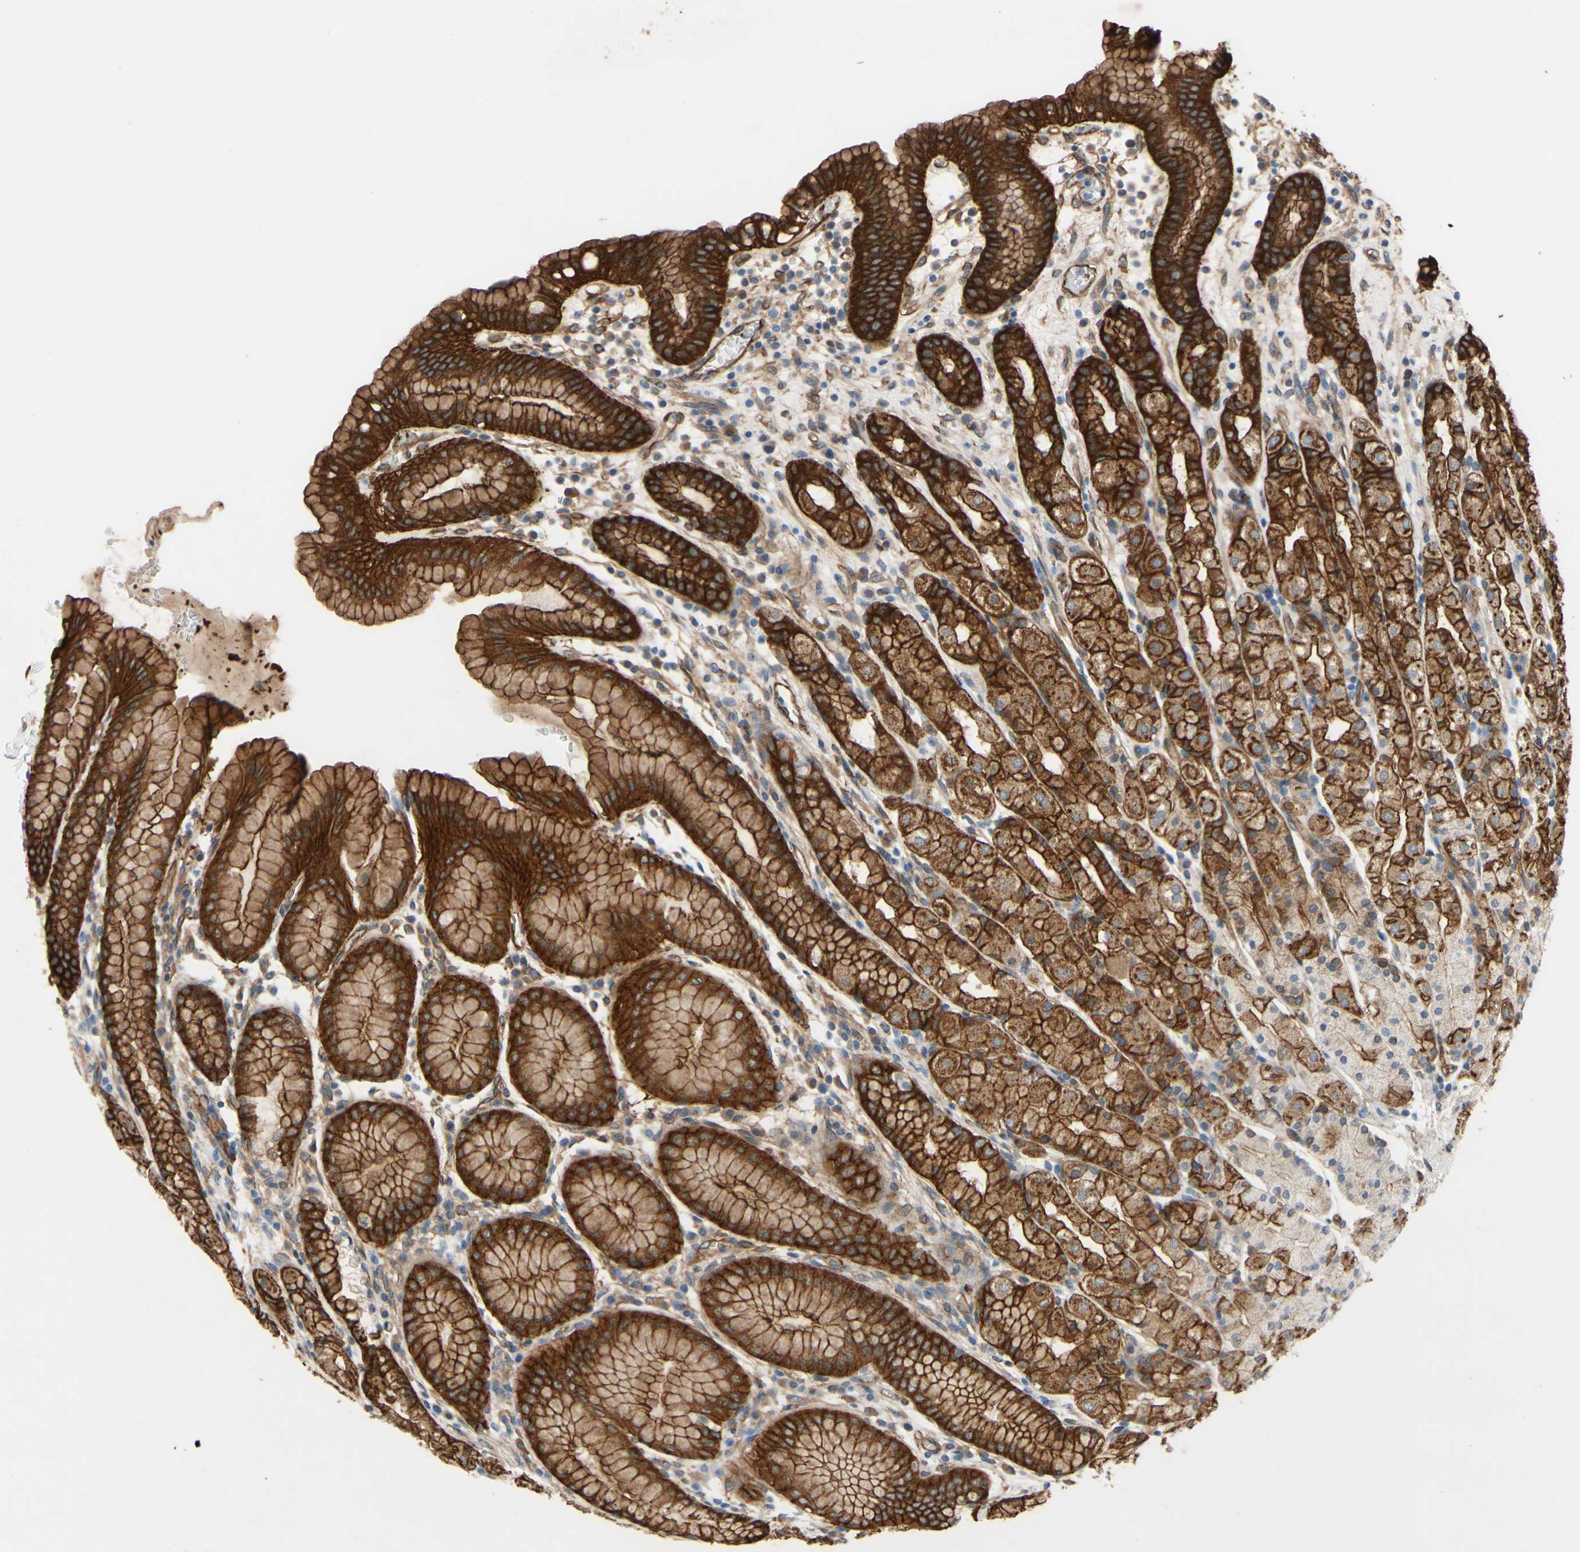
{"staining": {"intensity": "strong", "quantity": ">75%", "location": "cytoplasmic/membranous"}, "tissue": "stomach", "cell_type": "Glandular cells", "image_type": "normal", "snomed": [{"axis": "morphology", "description": "Normal tissue, NOS"}, {"axis": "topography", "description": "Stomach, upper"}], "caption": "IHC of normal human stomach reveals high levels of strong cytoplasmic/membranous staining in about >75% of glandular cells.", "gene": "CTTNBP2", "patient": {"sex": "male", "age": 68}}